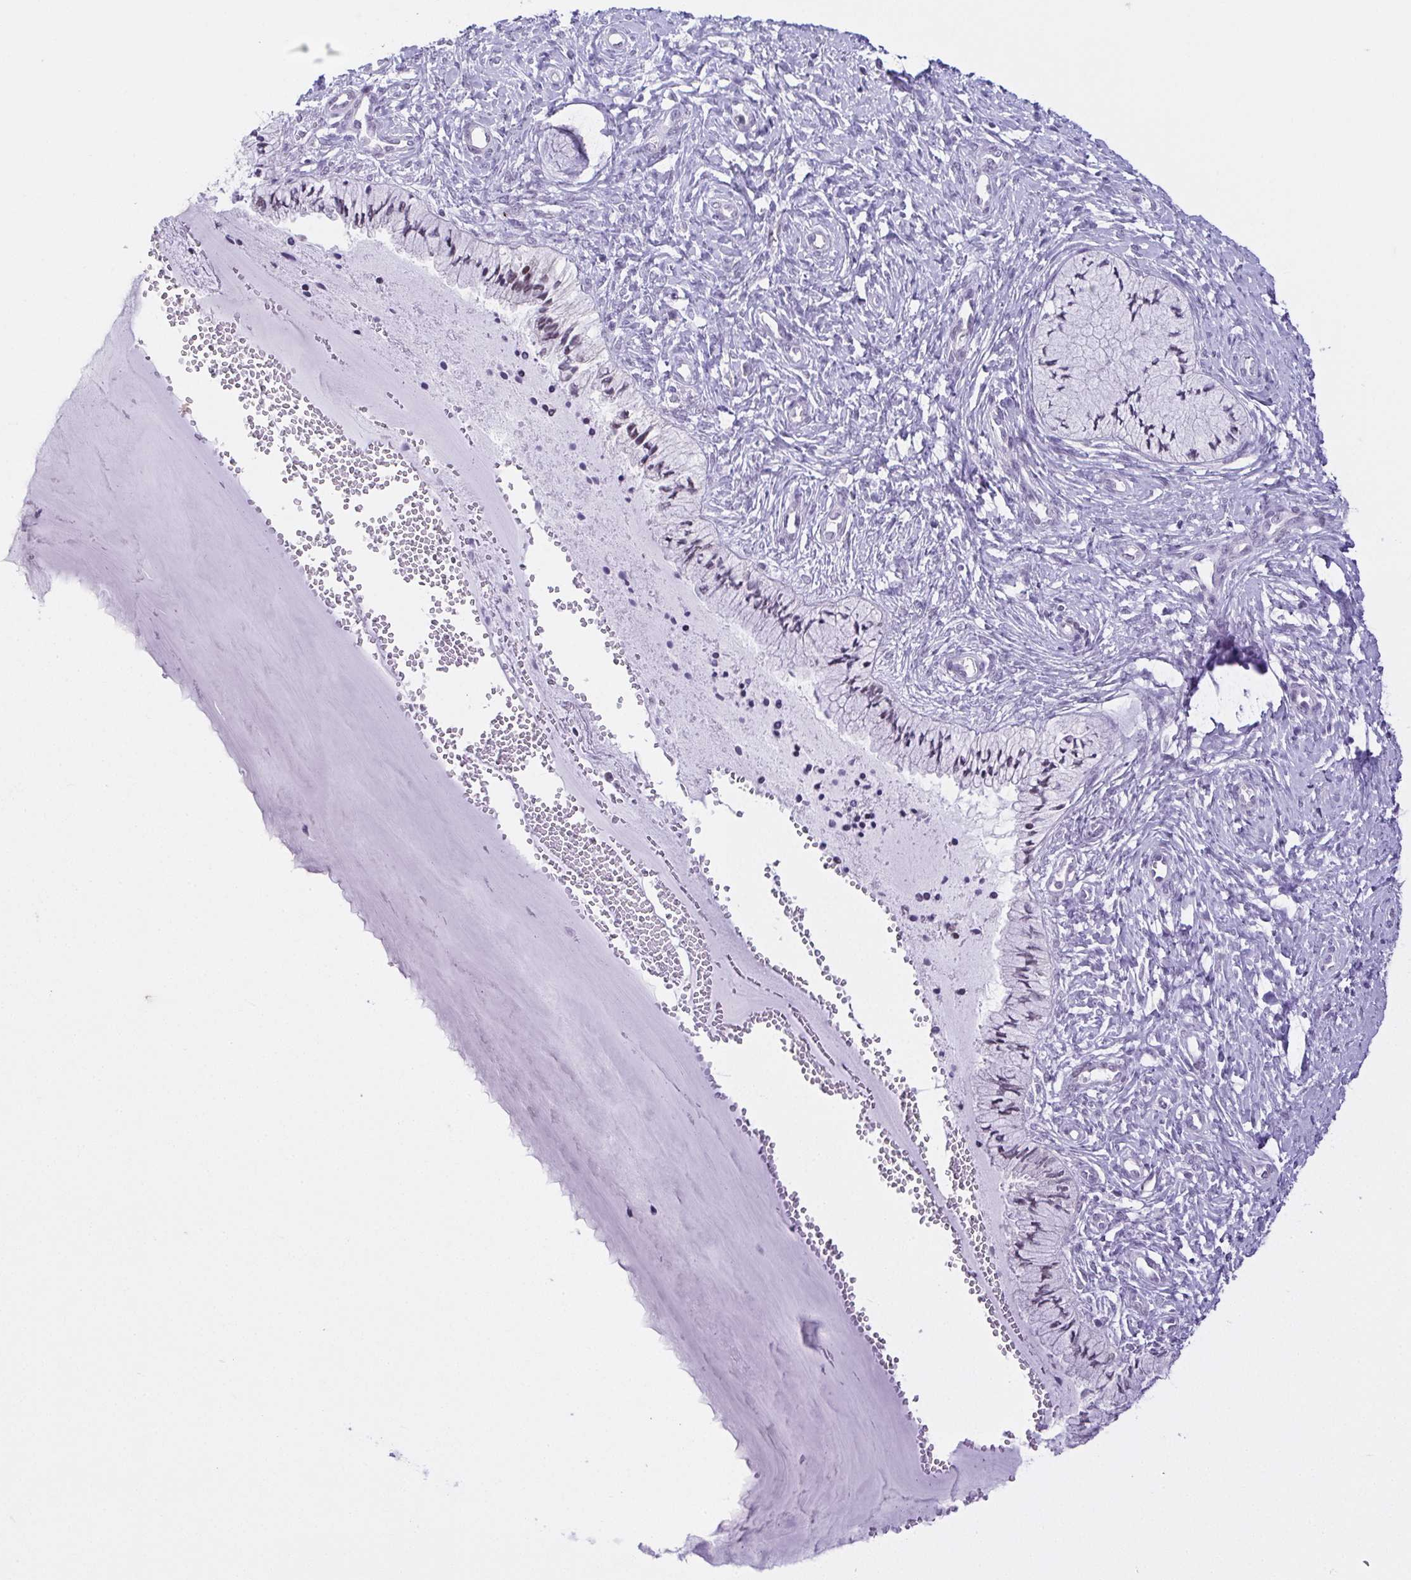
{"staining": {"intensity": "negative", "quantity": "none", "location": "none"}, "tissue": "cervix", "cell_type": "Glandular cells", "image_type": "normal", "snomed": [{"axis": "morphology", "description": "Normal tissue, NOS"}, {"axis": "topography", "description": "Cervix"}], "caption": "This is an immunohistochemistry (IHC) micrograph of normal human cervix. There is no expression in glandular cells.", "gene": "RBM3", "patient": {"sex": "female", "age": 37}}